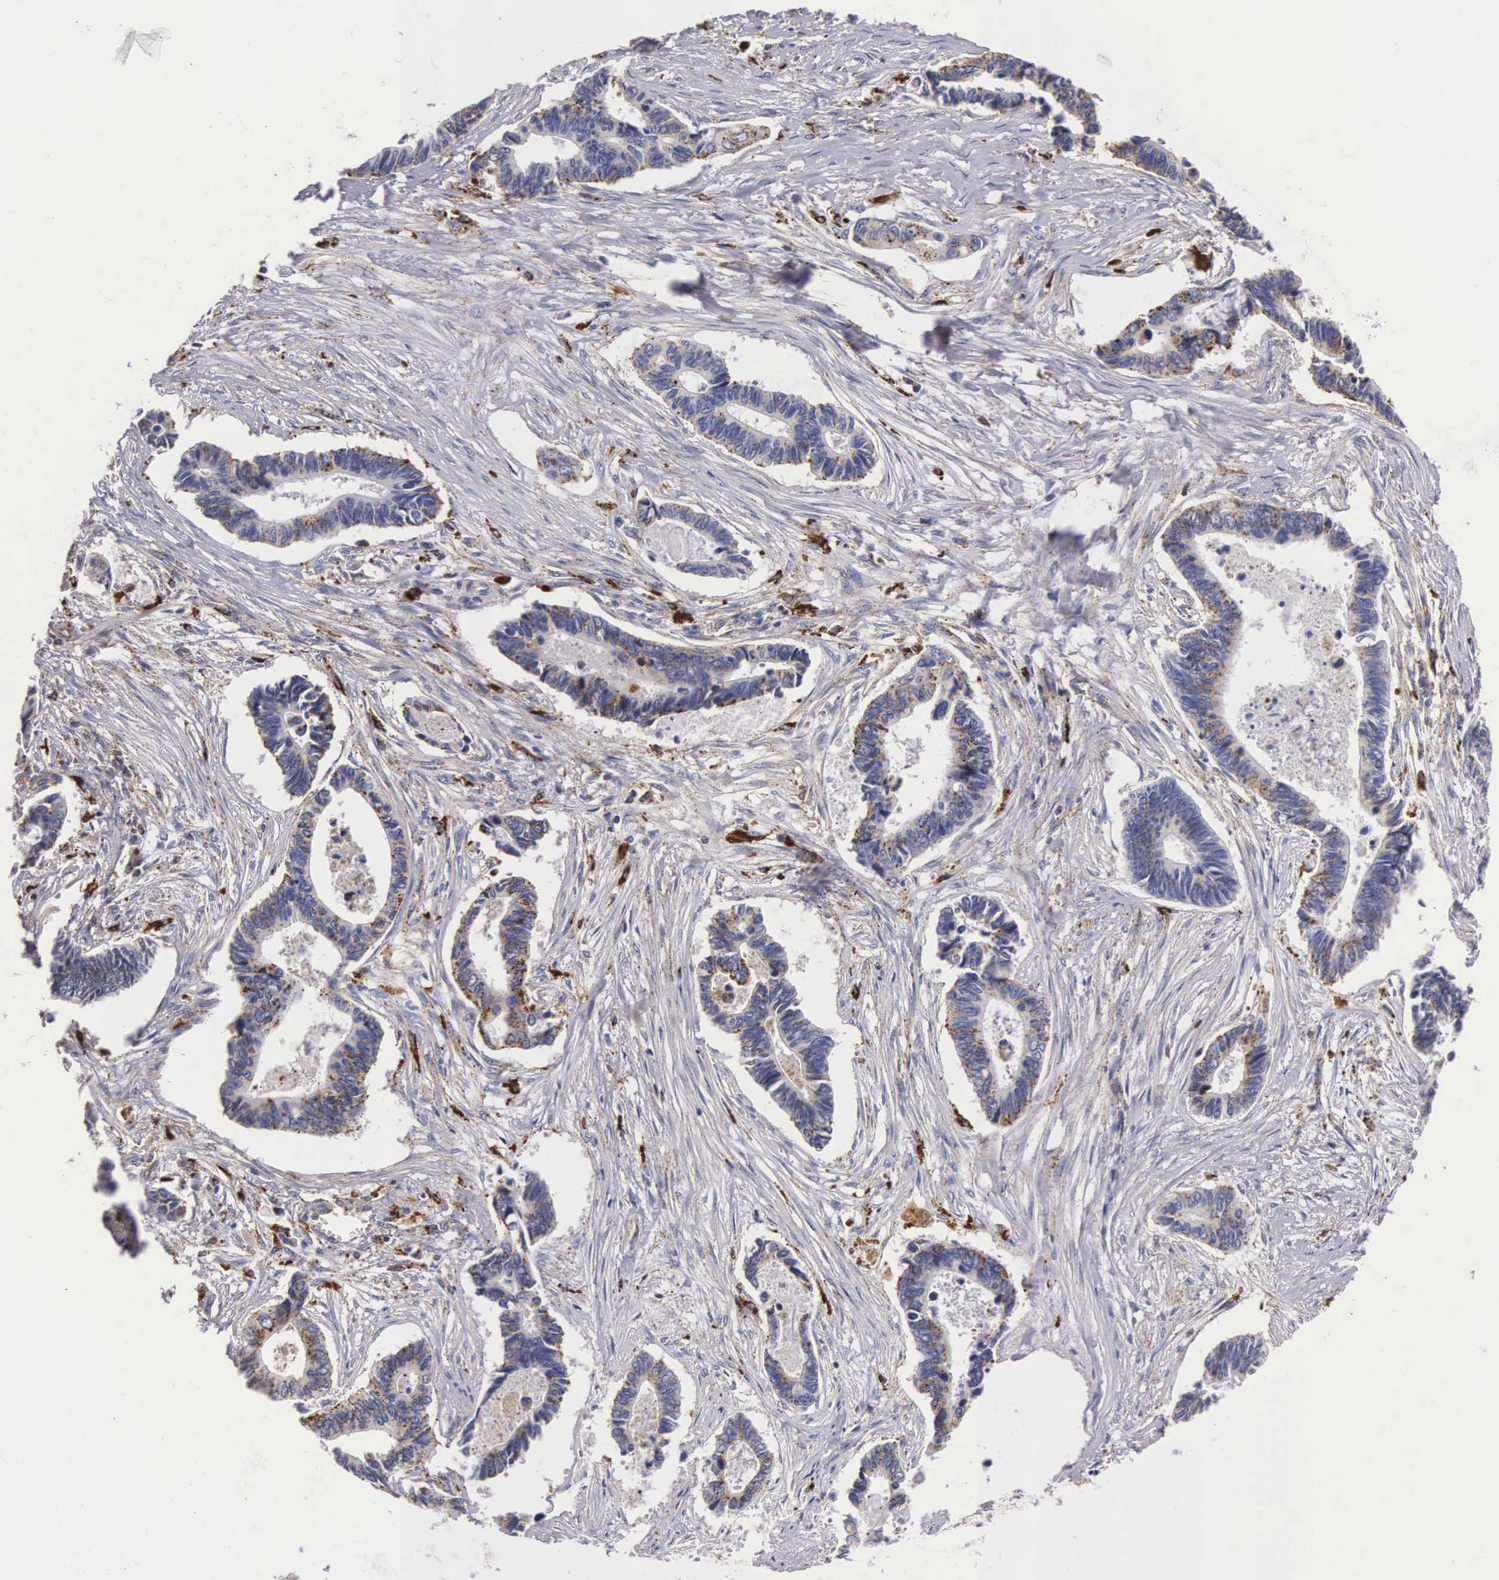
{"staining": {"intensity": "weak", "quantity": "<25%", "location": "cytoplasmic/membranous"}, "tissue": "pancreatic cancer", "cell_type": "Tumor cells", "image_type": "cancer", "snomed": [{"axis": "morphology", "description": "Adenocarcinoma, NOS"}, {"axis": "topography", "description": "Pancreas"}], "caption": "DAB immunohistochemical staining of pancreatic cancer exhibits no significant expression in tumor cells. (DAB (3,3'-diaminobenzidine) immunohistochemistry (IHC) visualized using brightfield microscopy, high magnification).", "gene": "NAGA", "patient": {"sex": "female", "age": 70}}